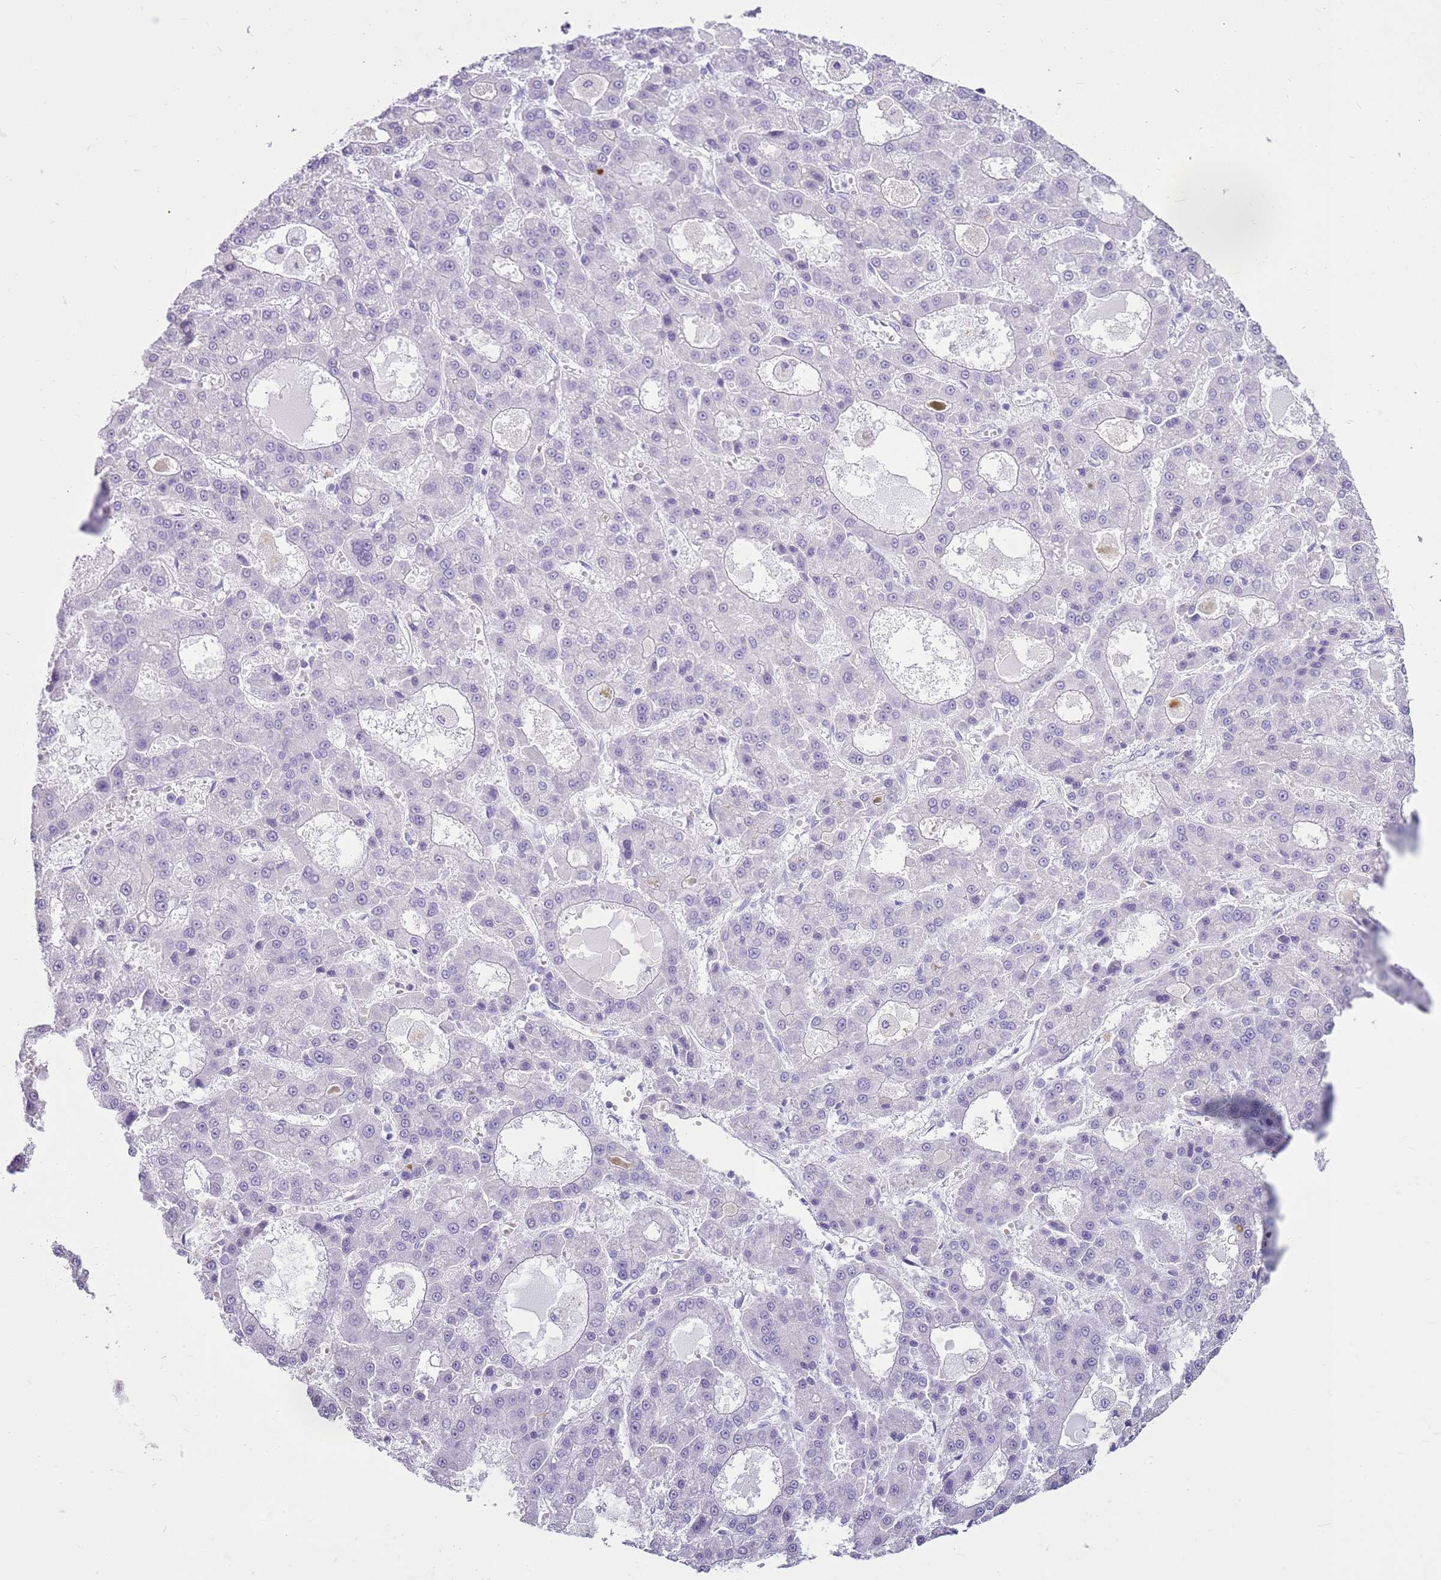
{"staining": {"intensity": "negative", "quantity": "none", "location": "none"}, "tissue": "liver cancer", "cell_type": "Tumor cells", "image_type": "cancer", "snomed": [{"axis": "morphology", "description": "Carcinoma, Hepatocellular, NOS"}, {"axis": "topography", "description": "Liver"}], "caption": "IHC histopathology image of neoplastic tissue: liver cancer (hepatocellular carcinoma) stained with DAB (3,3'-diaminobenzidine) demonstrates no significant protein expression in tumor cells.", "gene": "CA8", "patient": {"sex": "male", "age": 70}}